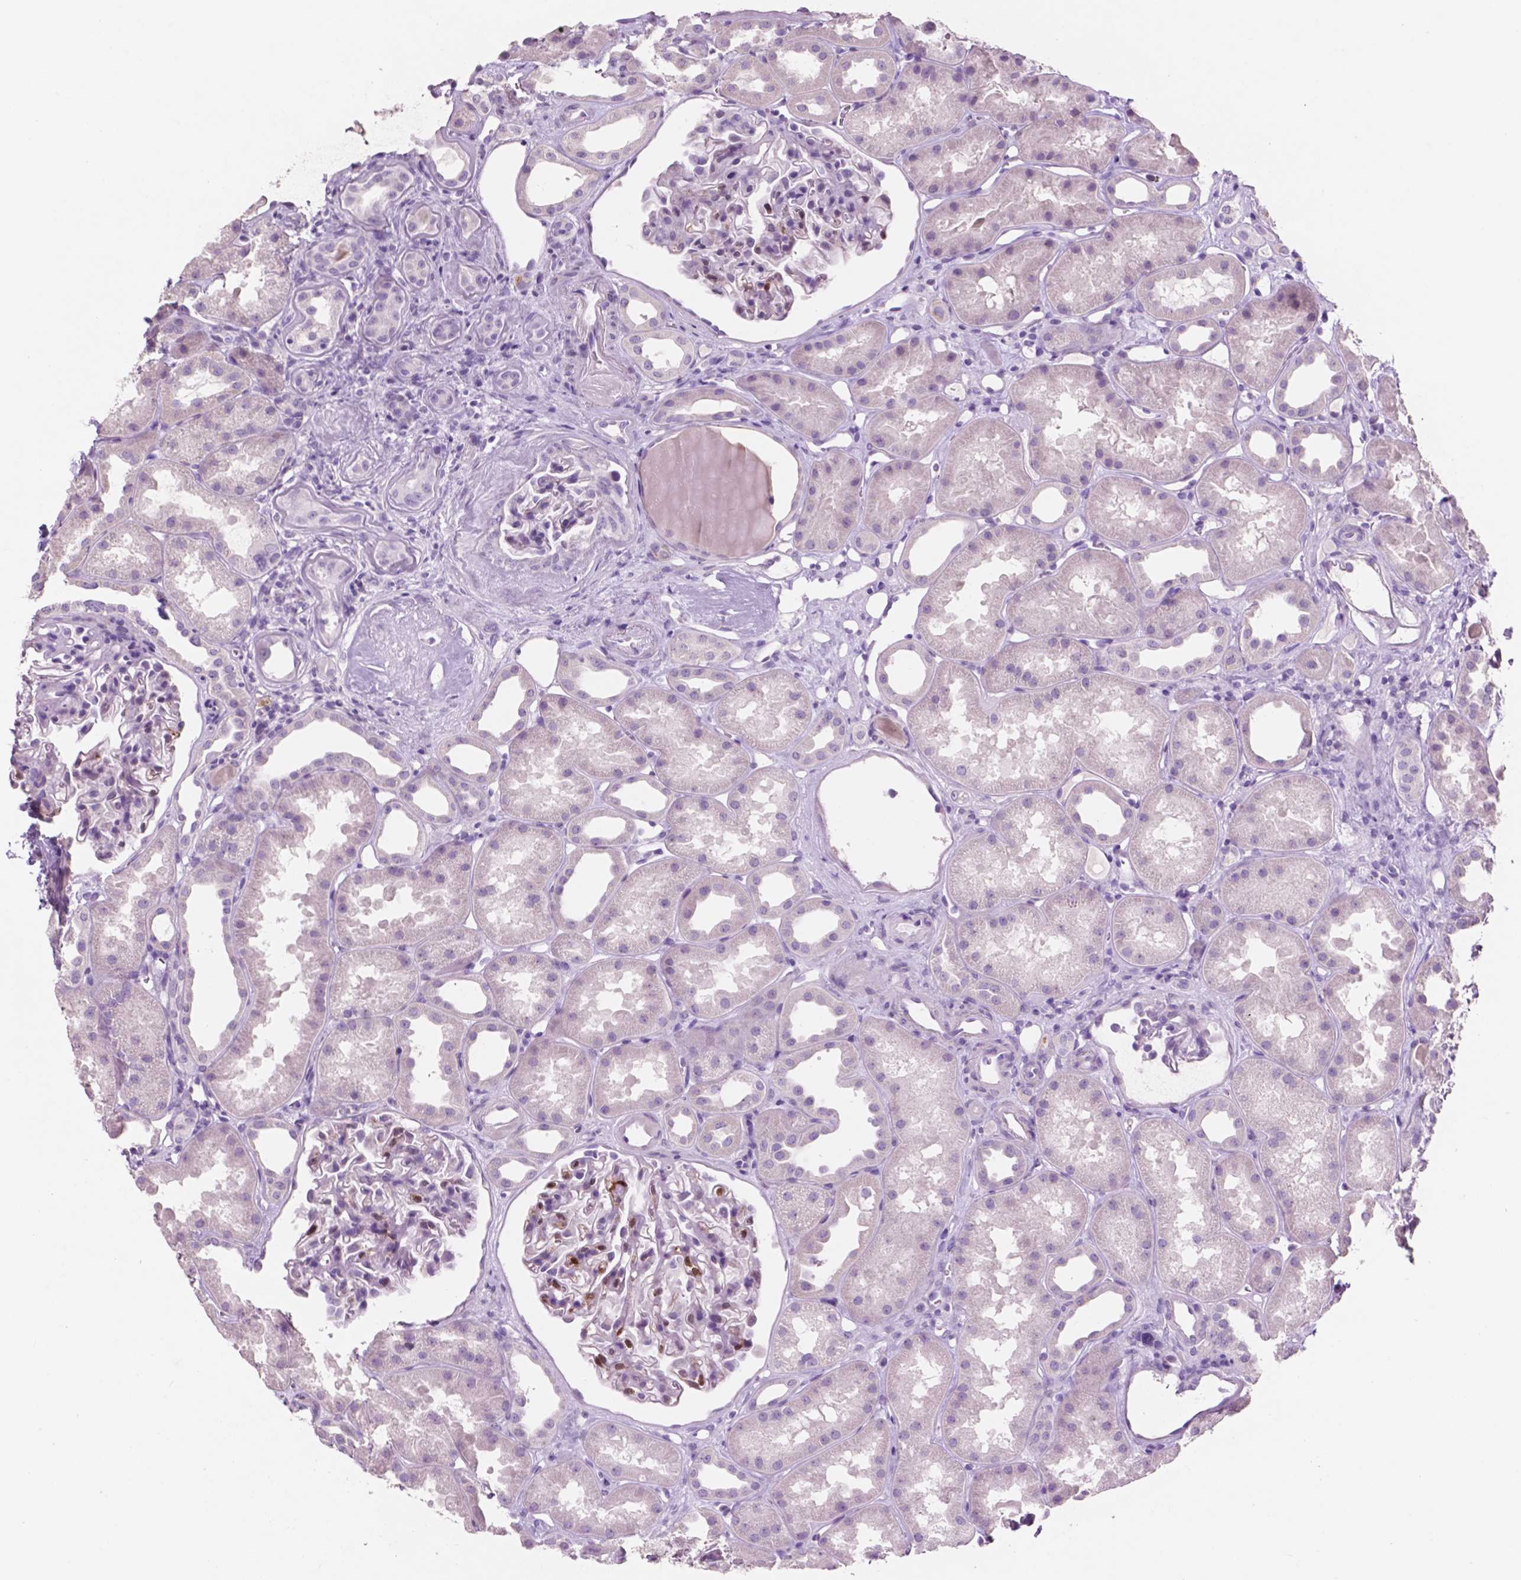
{"staining": {"intensity": "negative", "quantity": "none", "location": "none"}, "tissue": "kidney", "cell_type": "Cells in glomeruli", "image_type": "normal", "snomed": [{"axis": "morphology", "description": "Normal tissue, NOS"}, {"axis": "topography", "description": "Kidney"}], "caption": "This is a image of immunohistochemistry staining of unremarkable kidney, which shows no positivity in cells in glomeruli.", "gene": "IDO1", "patient": {"sex": "male", "age": 61}}